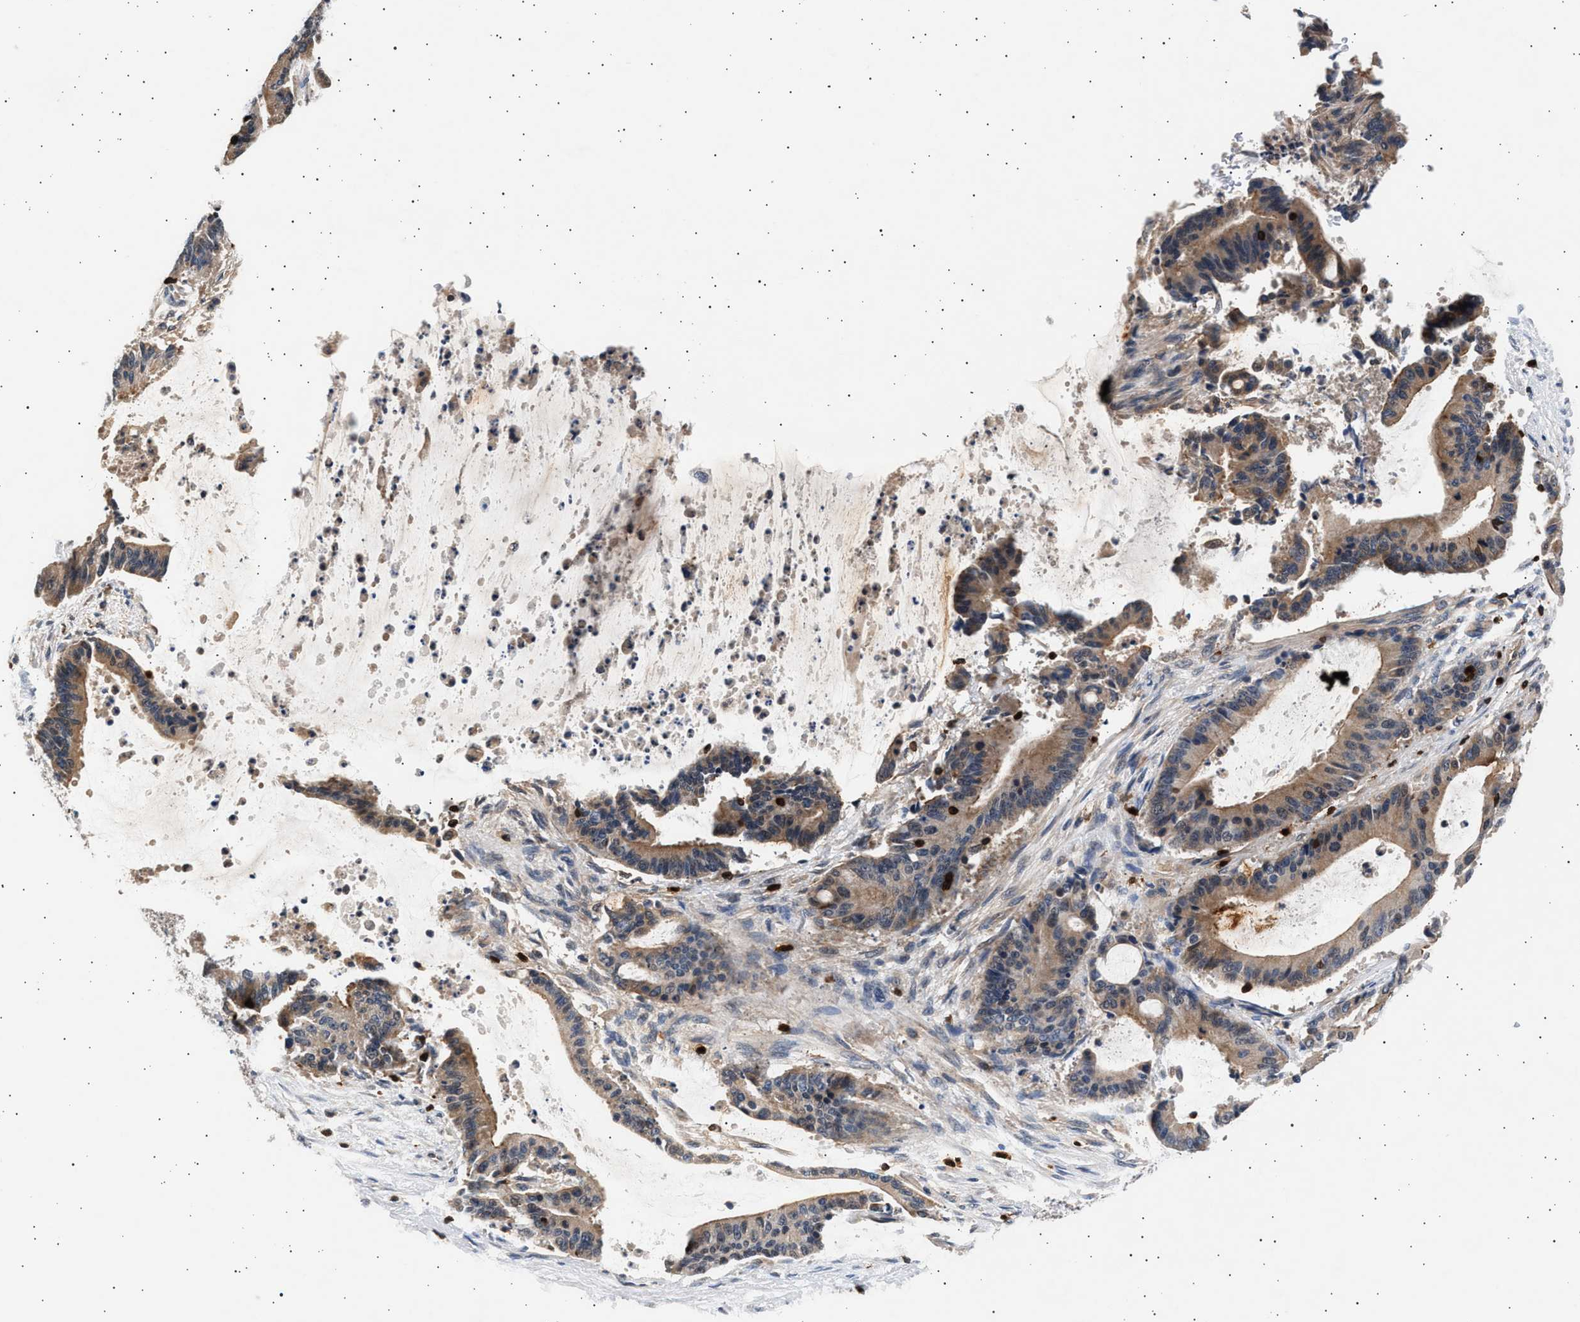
{"staining": {"intensity": "weak", "quantity": ">75%", "location": "cytoplasmic/membranous"}, "tissue": "liver cancer", "cell_type": "Tumor cells", "image_type": "cancer", "snomed": [{"axis": "morphology", "description": "Cholangiocarcinoma"}, {"axis": "topography", "description": "Liver"}], "caption": "A high-resolution histopathology image shows immunohistochemistry staining of liver cholangiocarcinoma, which demonstrates weak cytoplasmic/membranous expression in about >75% of tumor cells.", "gene": "GRAP2", "patient": {"sex": "female", "age": 73}}